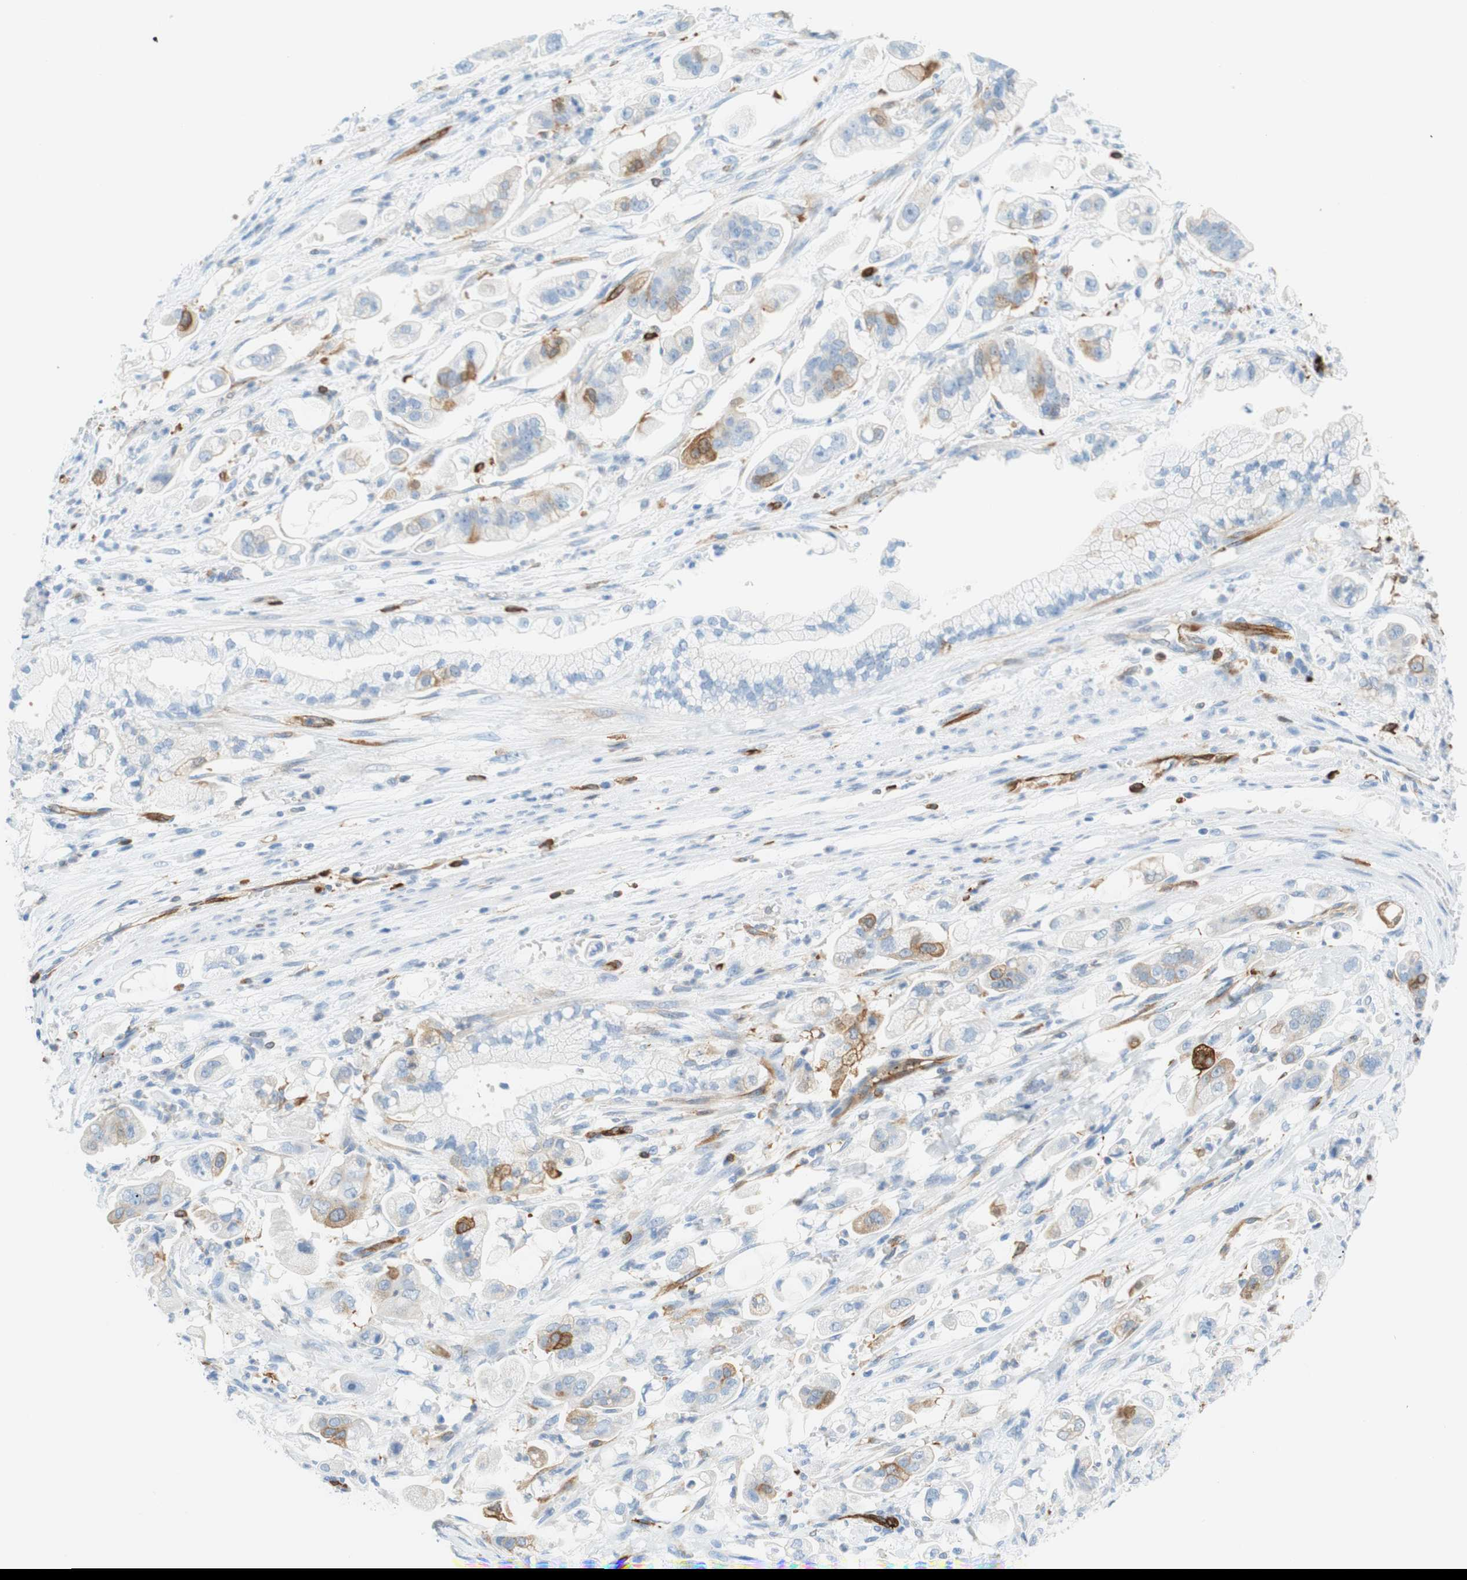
{"staining": {"intensity": "weak", "quantity": "<25%", "location": "cytoplasmic/membranous"}, "tissue": "stomach cancer", "cell_type": "Tumor cells", "image_type": "cancer", "snomed": [{"axis": "morphology", "description": "Adenocarcinoma, NOS"}, {"axis": "topography", "description": "Stomach"}], "caption": "Tumor cells are negative for protein expression in human stomach cancer.", "gene": "STMN1", "patient": {"sex": "male", "age": 62}}